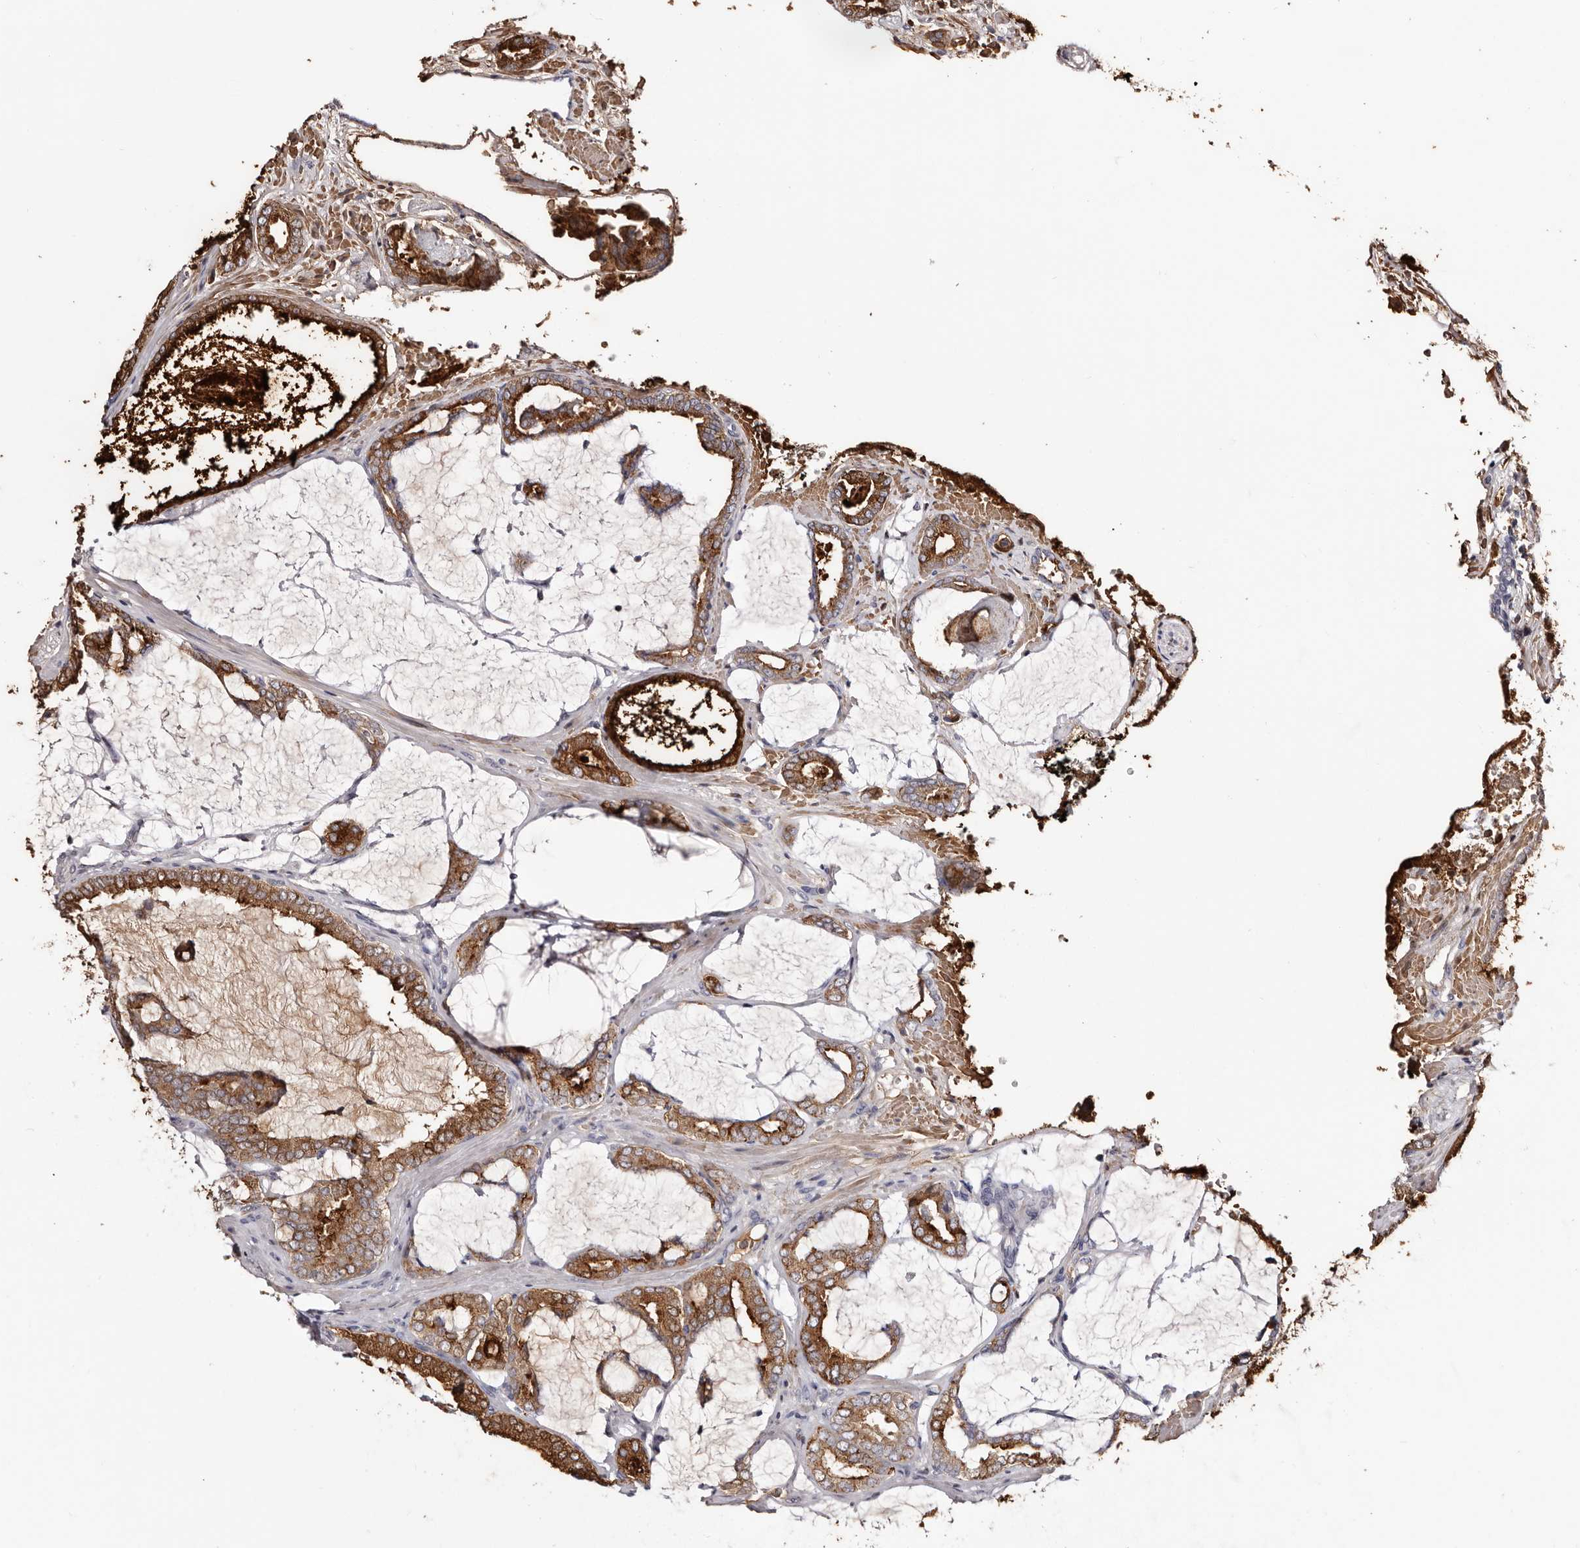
{"staining": {"intensity": "strong", "quantity": ">75%", "location": "cytoplasmic/membranous"}, "tissue": "prostate cancer", "cell_type": "Tumor cells", "image_type": "cancer", "snomed": [{"axis": "morphology", "description": "Adenocarcinoma, Low grade"}, {"axis": "topography", "description": "Prostate"}], "caption": "Protein expression analysis of adenocarcinoma (low-grade) (prostate) shows strong cytoplasmic/membranous expression in about >75% of tumor cells.", "gene": "AKNAD1", "patient": {"sex": "male", "age": 71}}